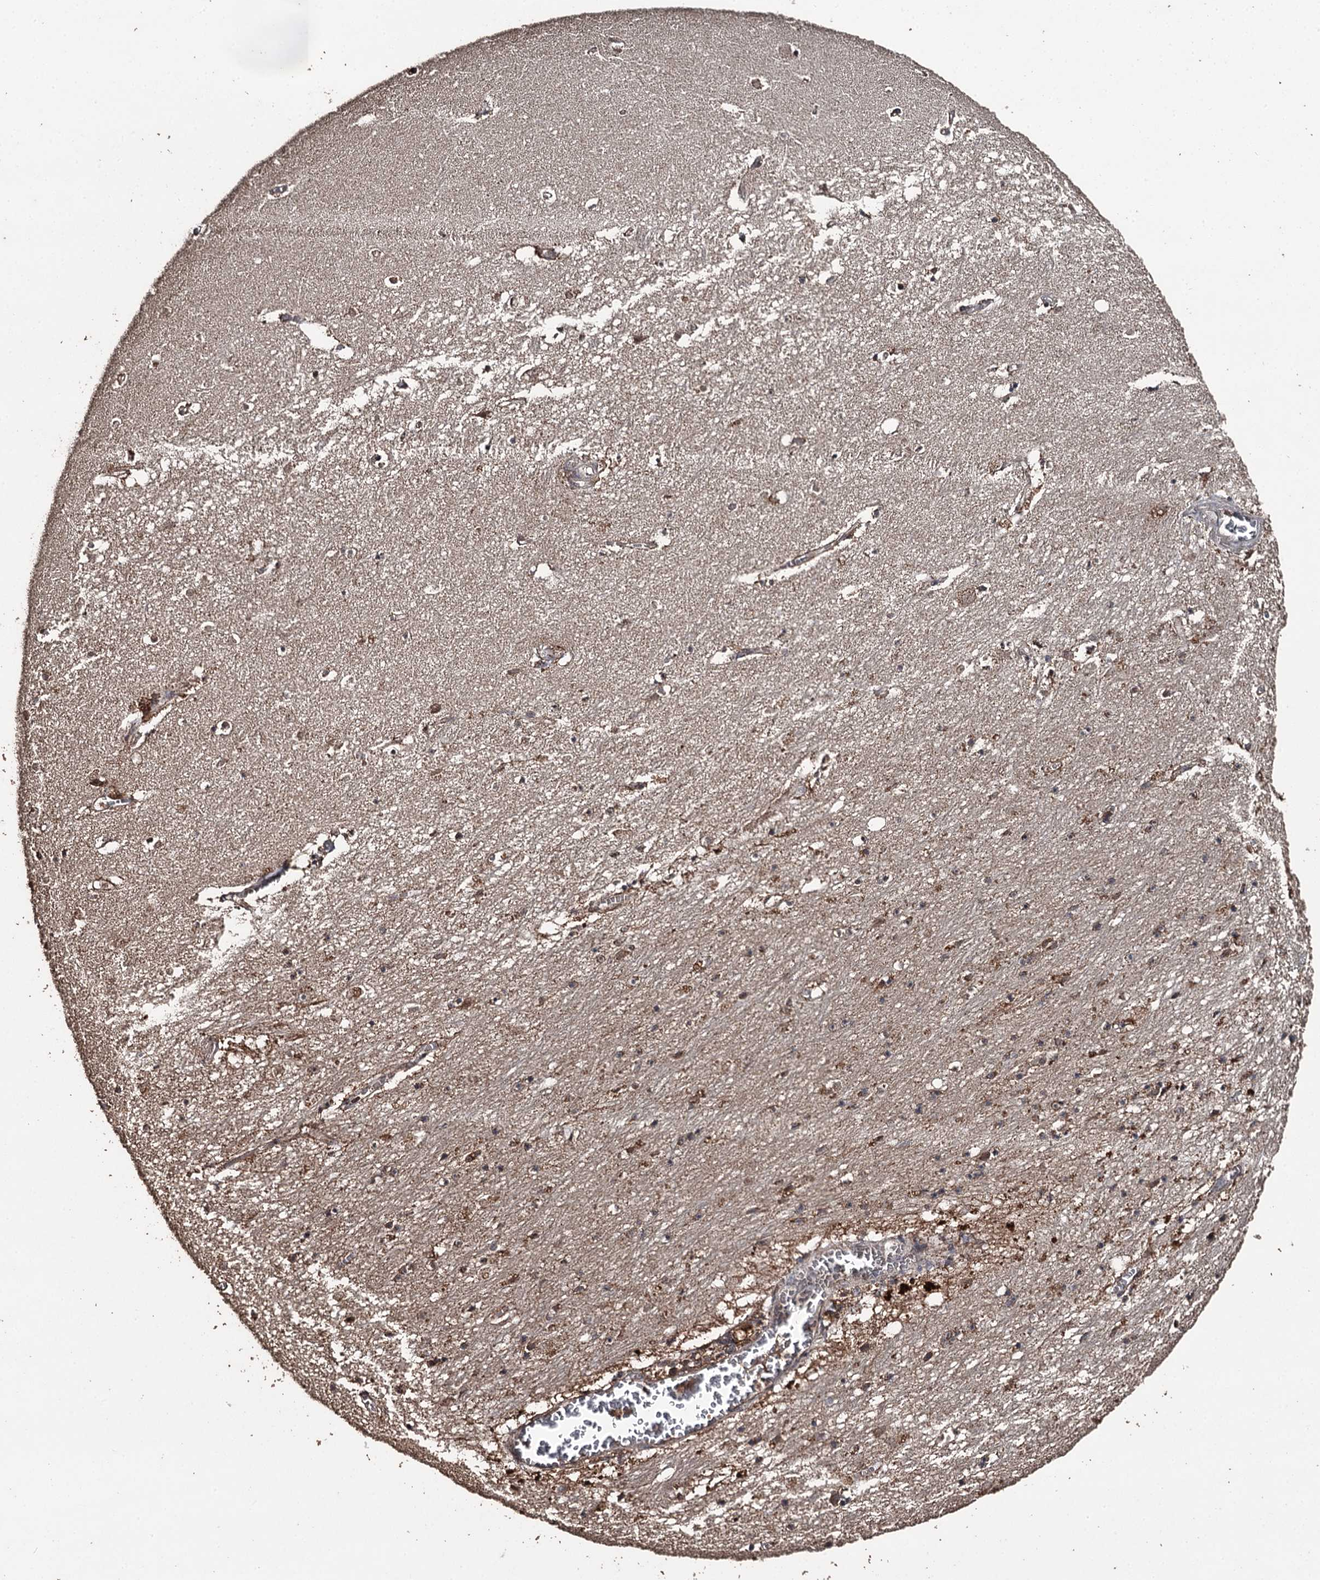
{"staining": {"intensity": "moderate", "quantity": "25%-75%", "location": "cytoplasmic/membranous"}, "tissue": "hippocampus", "cell_type": "Glial cells", "image_type": "normal", "snomed": [{"axis": "morphology", "description": "Normal tissue, NOS"}, {"axis": "topography", "description": "Hippocampus"}], "caption": "Protein expression by immunohistochemistry displays moderate cytoplasmic/membranous positivity in approximately 25%-75% of glial cells in benign hippocampus. (DAB IHC, brown staining for protein, blue staining for nuclei).", "gene": "WIPI1", "patient": {"sex": "female", "age": 64}}